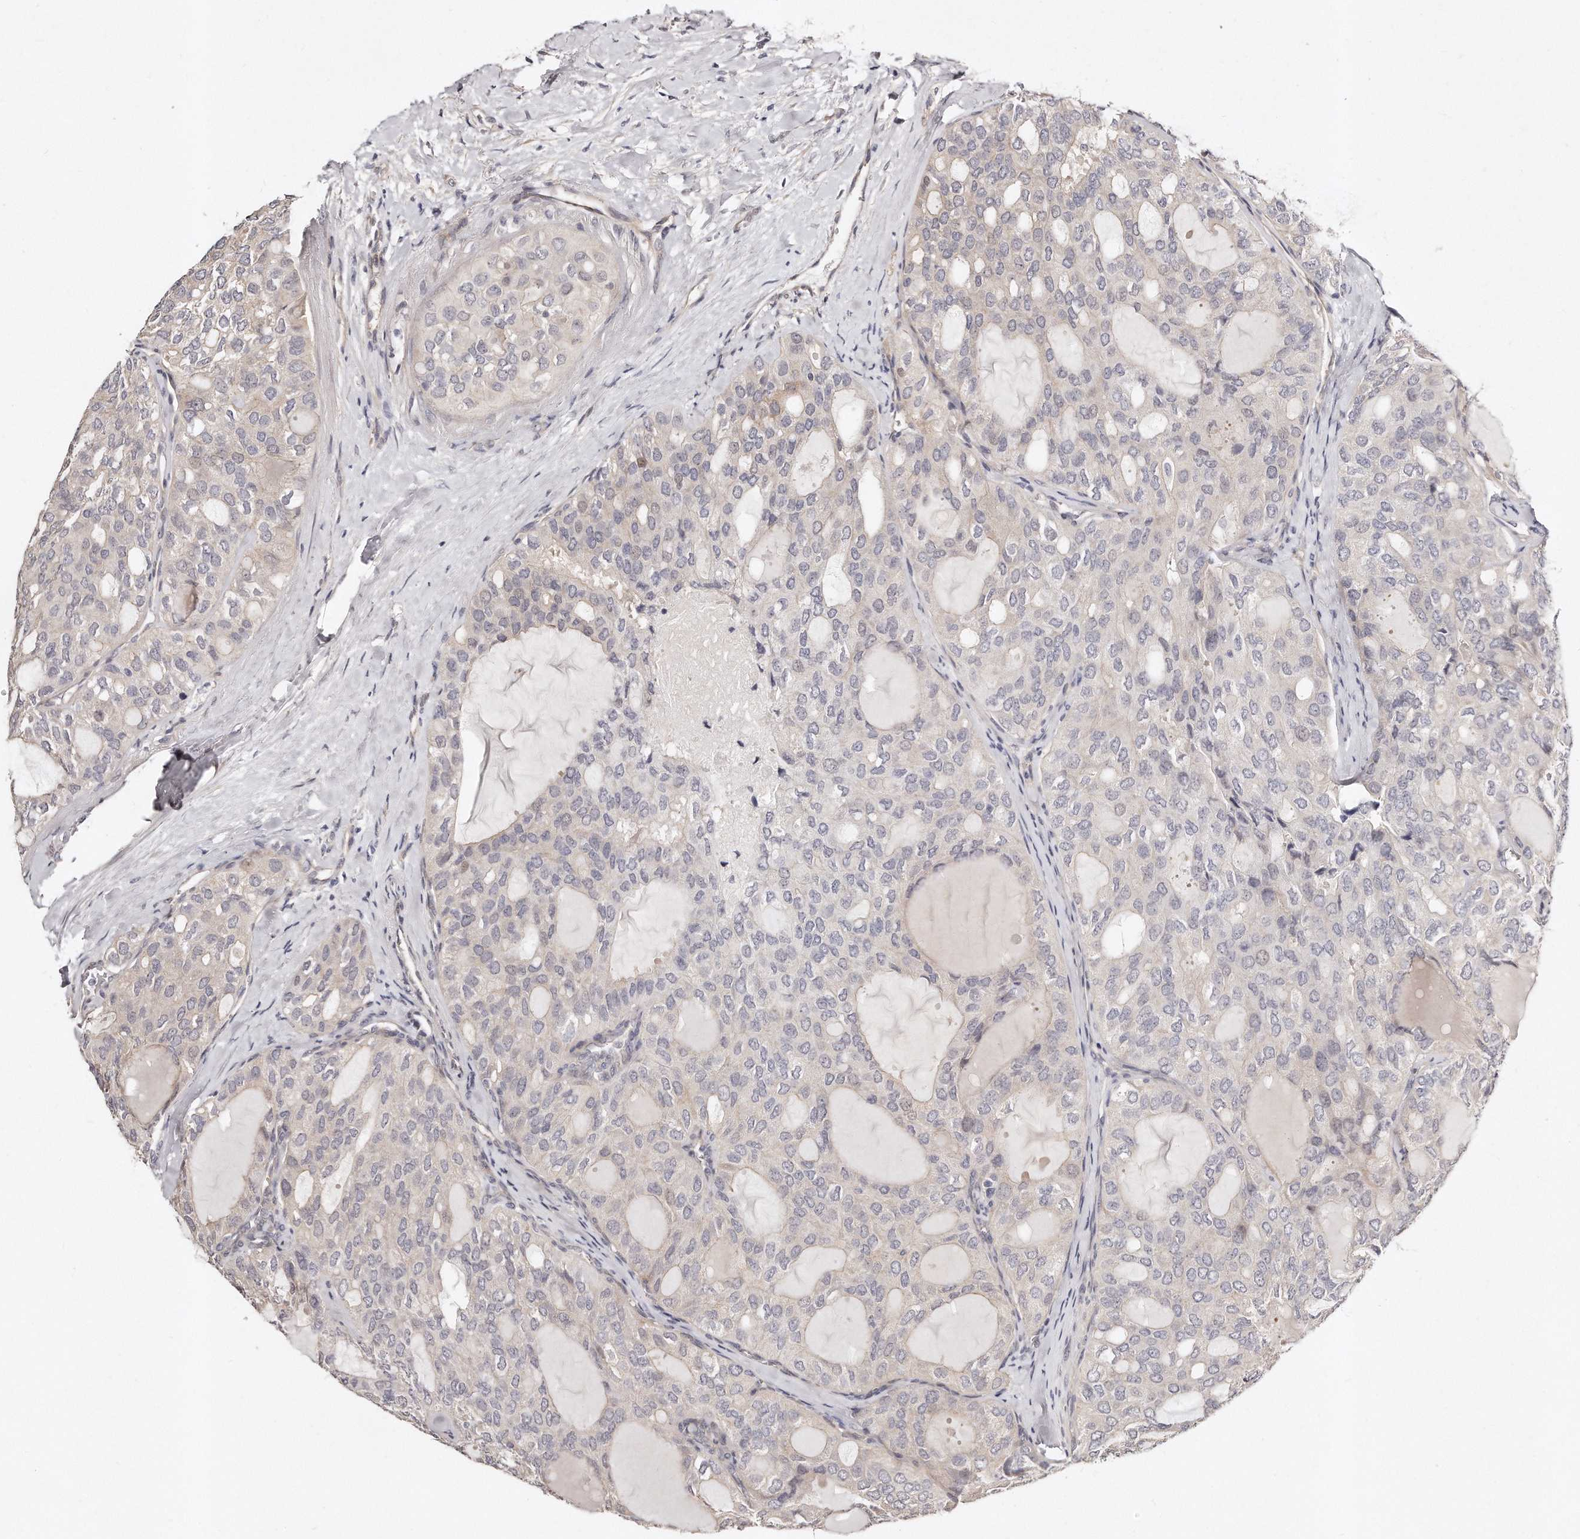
{"staining": {"intensity": "negative", "quantity": "none", "location": "none"}, "tissue": "thyroid cancer", "cell_type": "Tumor cells", "image_type": "cancer", "snomed": [{"axis": "morphology", "description": "Follicular adenoma carcinoma, NOS"}, {"axis": "topography", "description": "Thyroid gland"}], "caption": "High power microscopy image of an immunohistochemistry (IHC) photomicrograph of thyroid cancer (follicular adenoma carcinoma), revealing no significant positivity in tumor cells.", "gene": "CASZ1", "patient": {"sex": "male", "age": 75}}